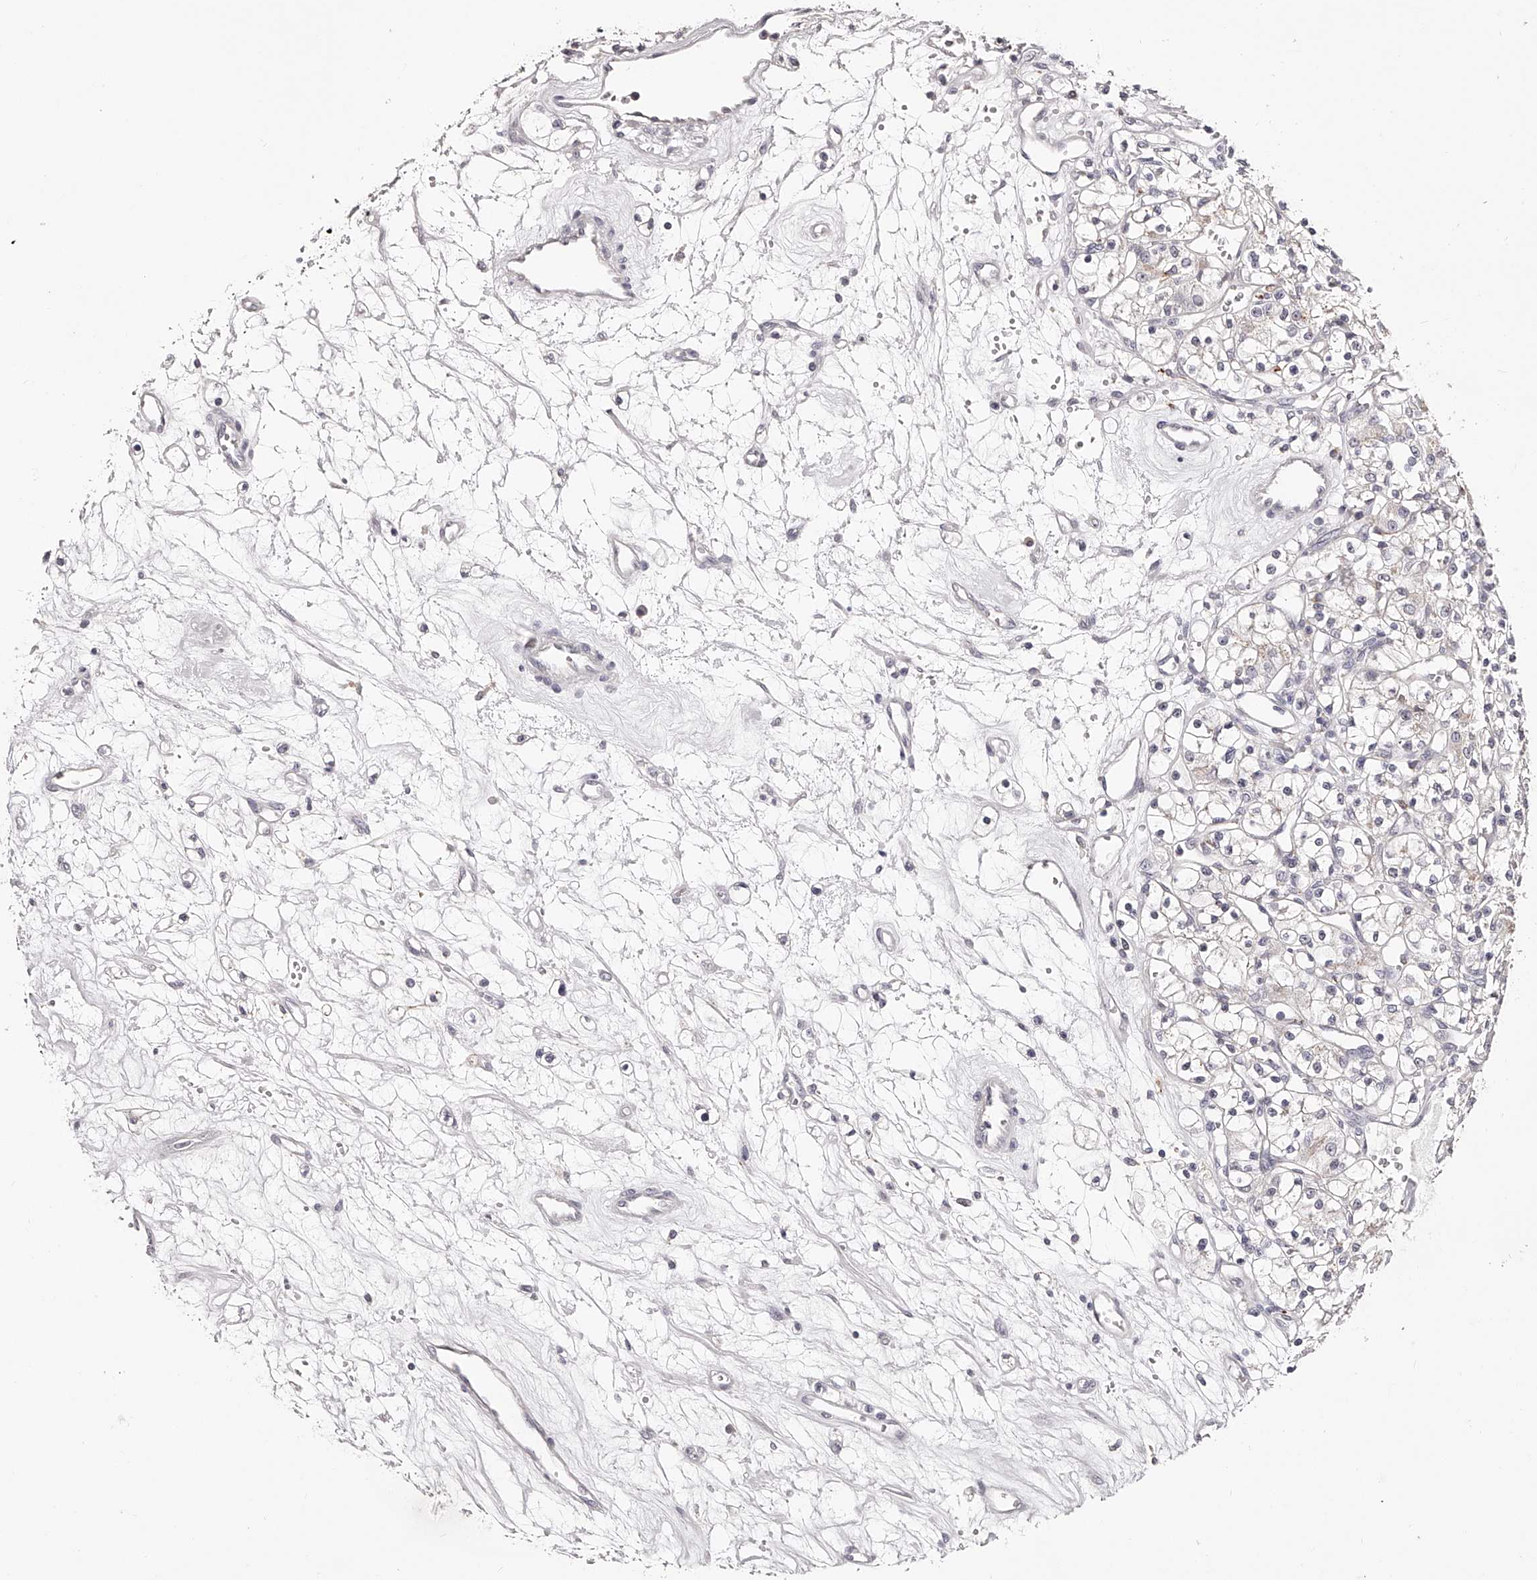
{"staining": {"intensity": "negative", "quantity": "none", "location": "none"}, "tissue": "renal cancer", "cell_type": "Tumor cells", "image_type": "cancer", "snomed": [{"axis": "morphology", "description": "Adenocarcinoma, NOS"}, {"axis": "topography", "description": "Kidney"}], "caption": "An immunohistochemistry (IHC) histopathology image of adenocarcinoma (renal) is shown. There is no staining in tumor cells of adenocarcinoma (renal). (DAB (3,3'-diaminobenzidine) immunohistochemistry (IHC) with hematoxylin counter stain).", "gene": "SLC35D3", "patient": {"sex": "female", "age": 59}}